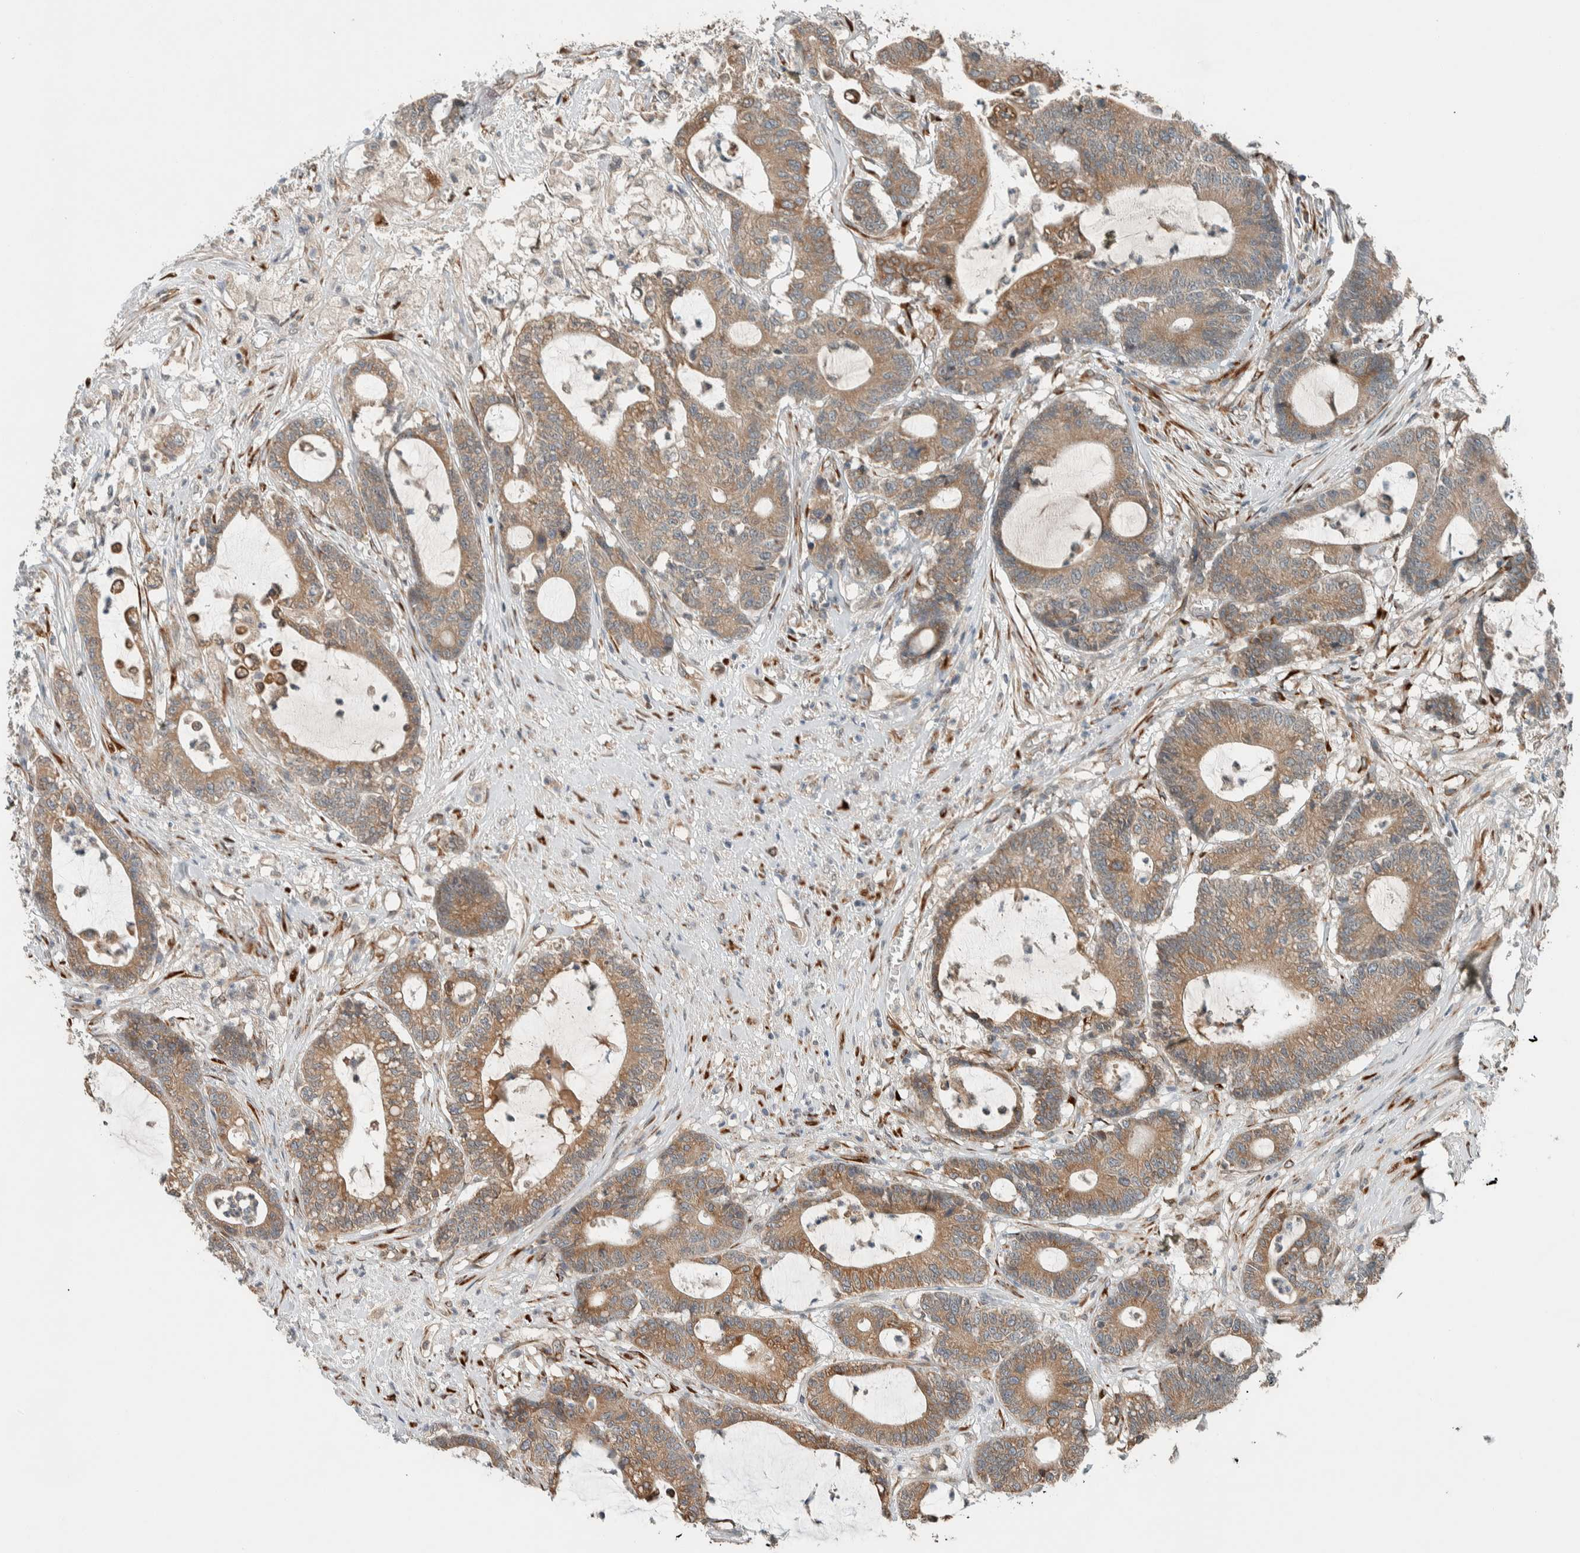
{"staining": {"intensity": "moderate", "quantity": ">75%", "location": "cytoplasmic/membranous"}, "tissue": "colorectal cancer", "cell_type": "Tumor cells", "image_type": "cancer", "snomed": [{"axis": "morphology", "description": "Adenocarcinoma, NOS"}, {"axis": "topography", "description": "Colon"}], "caption": "Protein expression analysis of colorectal cancer (adenocarcinoma) demonstrates moderate cytoplasmic/membranous expression in about >75% of tumor cells.", "gene": "CTBP2", "patient": {"sex": "female", "age": 84}}